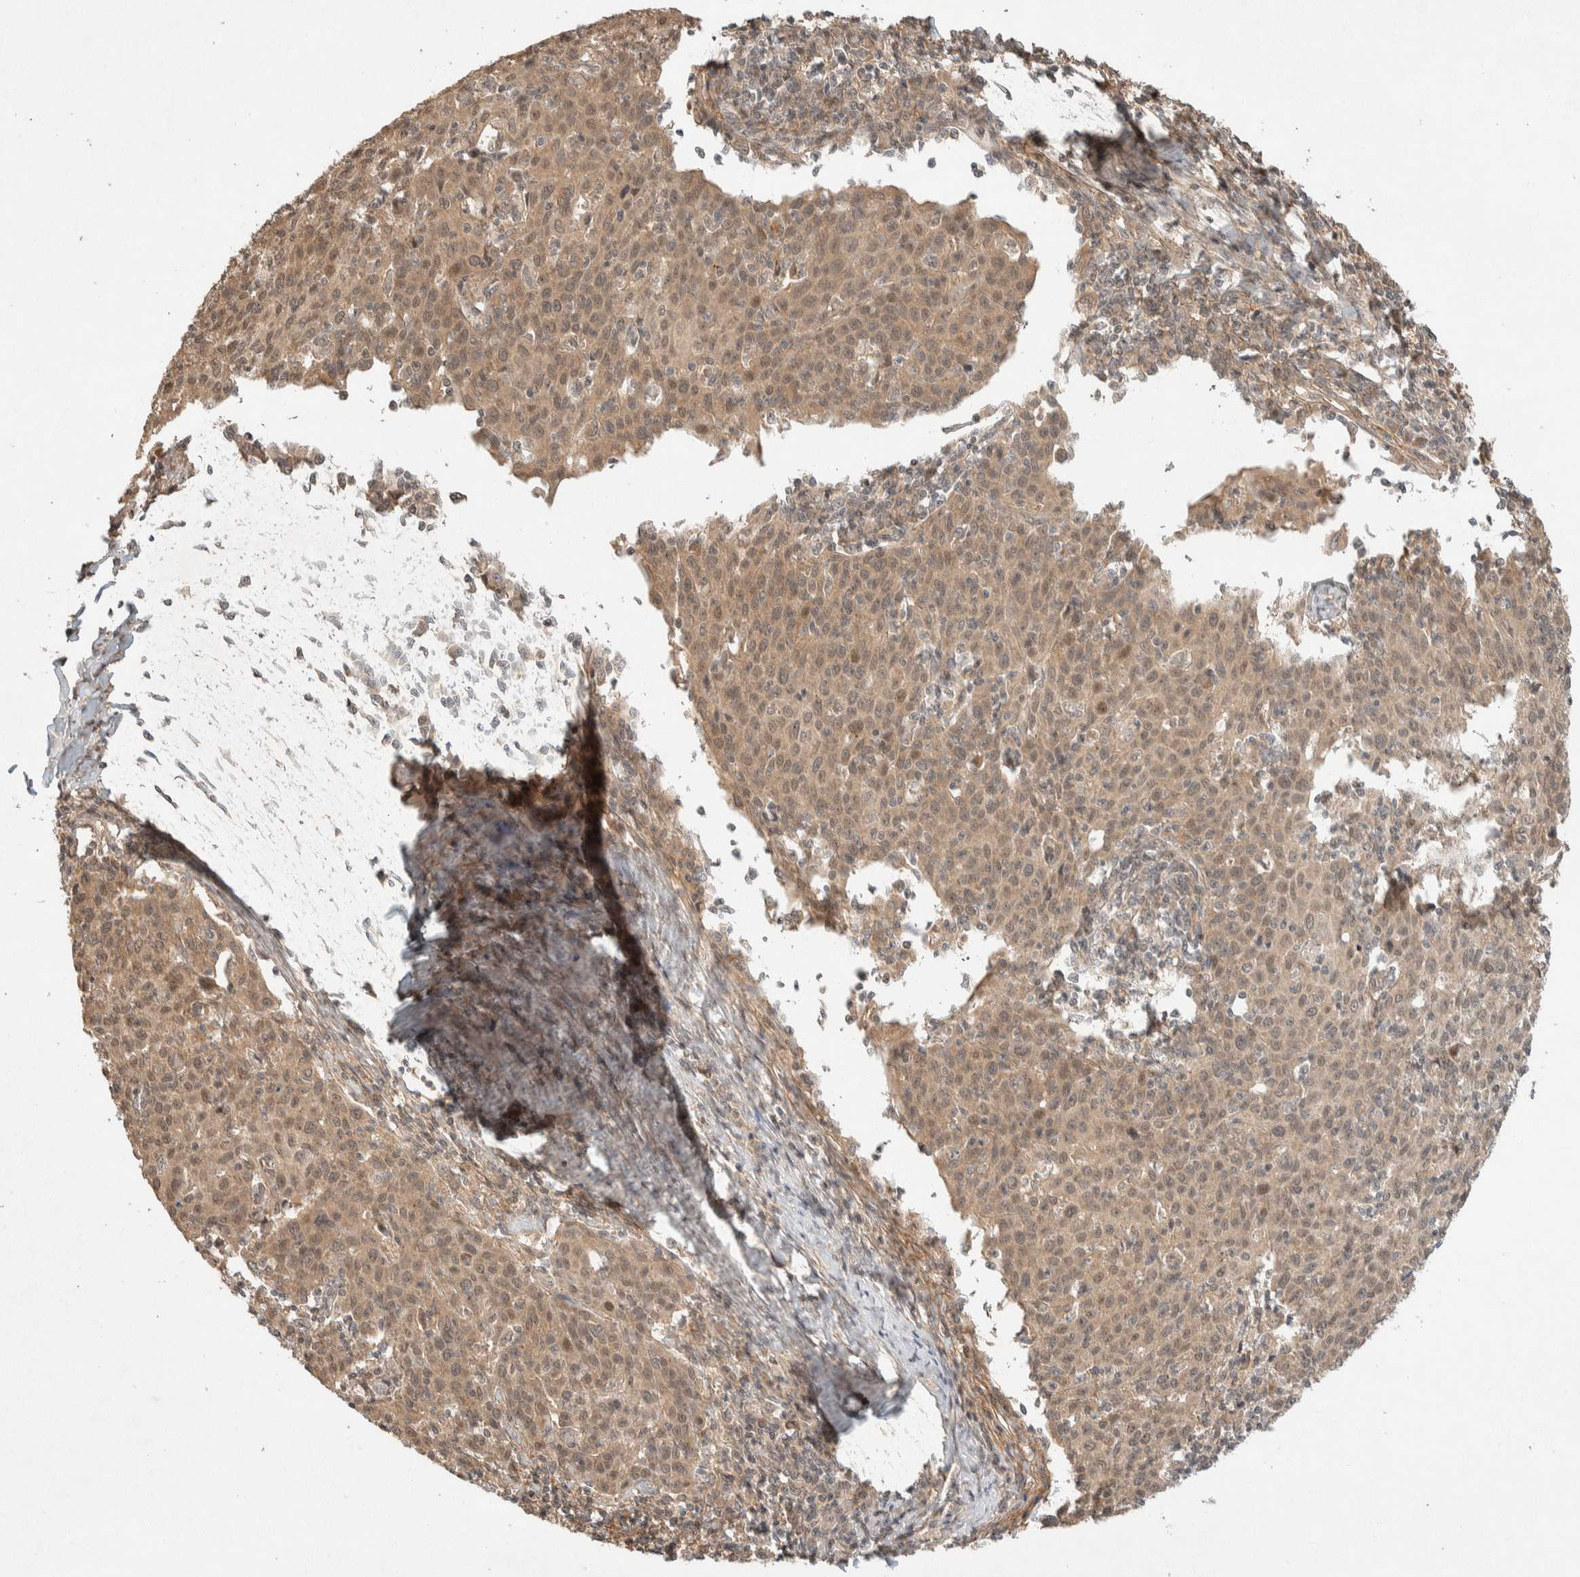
{"staining": {"intensity": "weak", "quantity": ">75%", "location": "cytoplasmic/membranous,nuclear"}, "tissue": "cervical cancer", "cell_type": "Tumor cells", "image_type": "cancer", "snomed": [{"axis": "morphology", "description": "Squamous cell carcinoma, NOS"}, {"axis": "topography", "description": "Cervix"}], "caption": "Tumor cells demonstrate weak cytoplasmic/membranous and nuclear staining in about >75% of cells in cervical squamous cell carcinoma.", "gene": "THRA", "patient": {"sex": "female", "age": 38}}